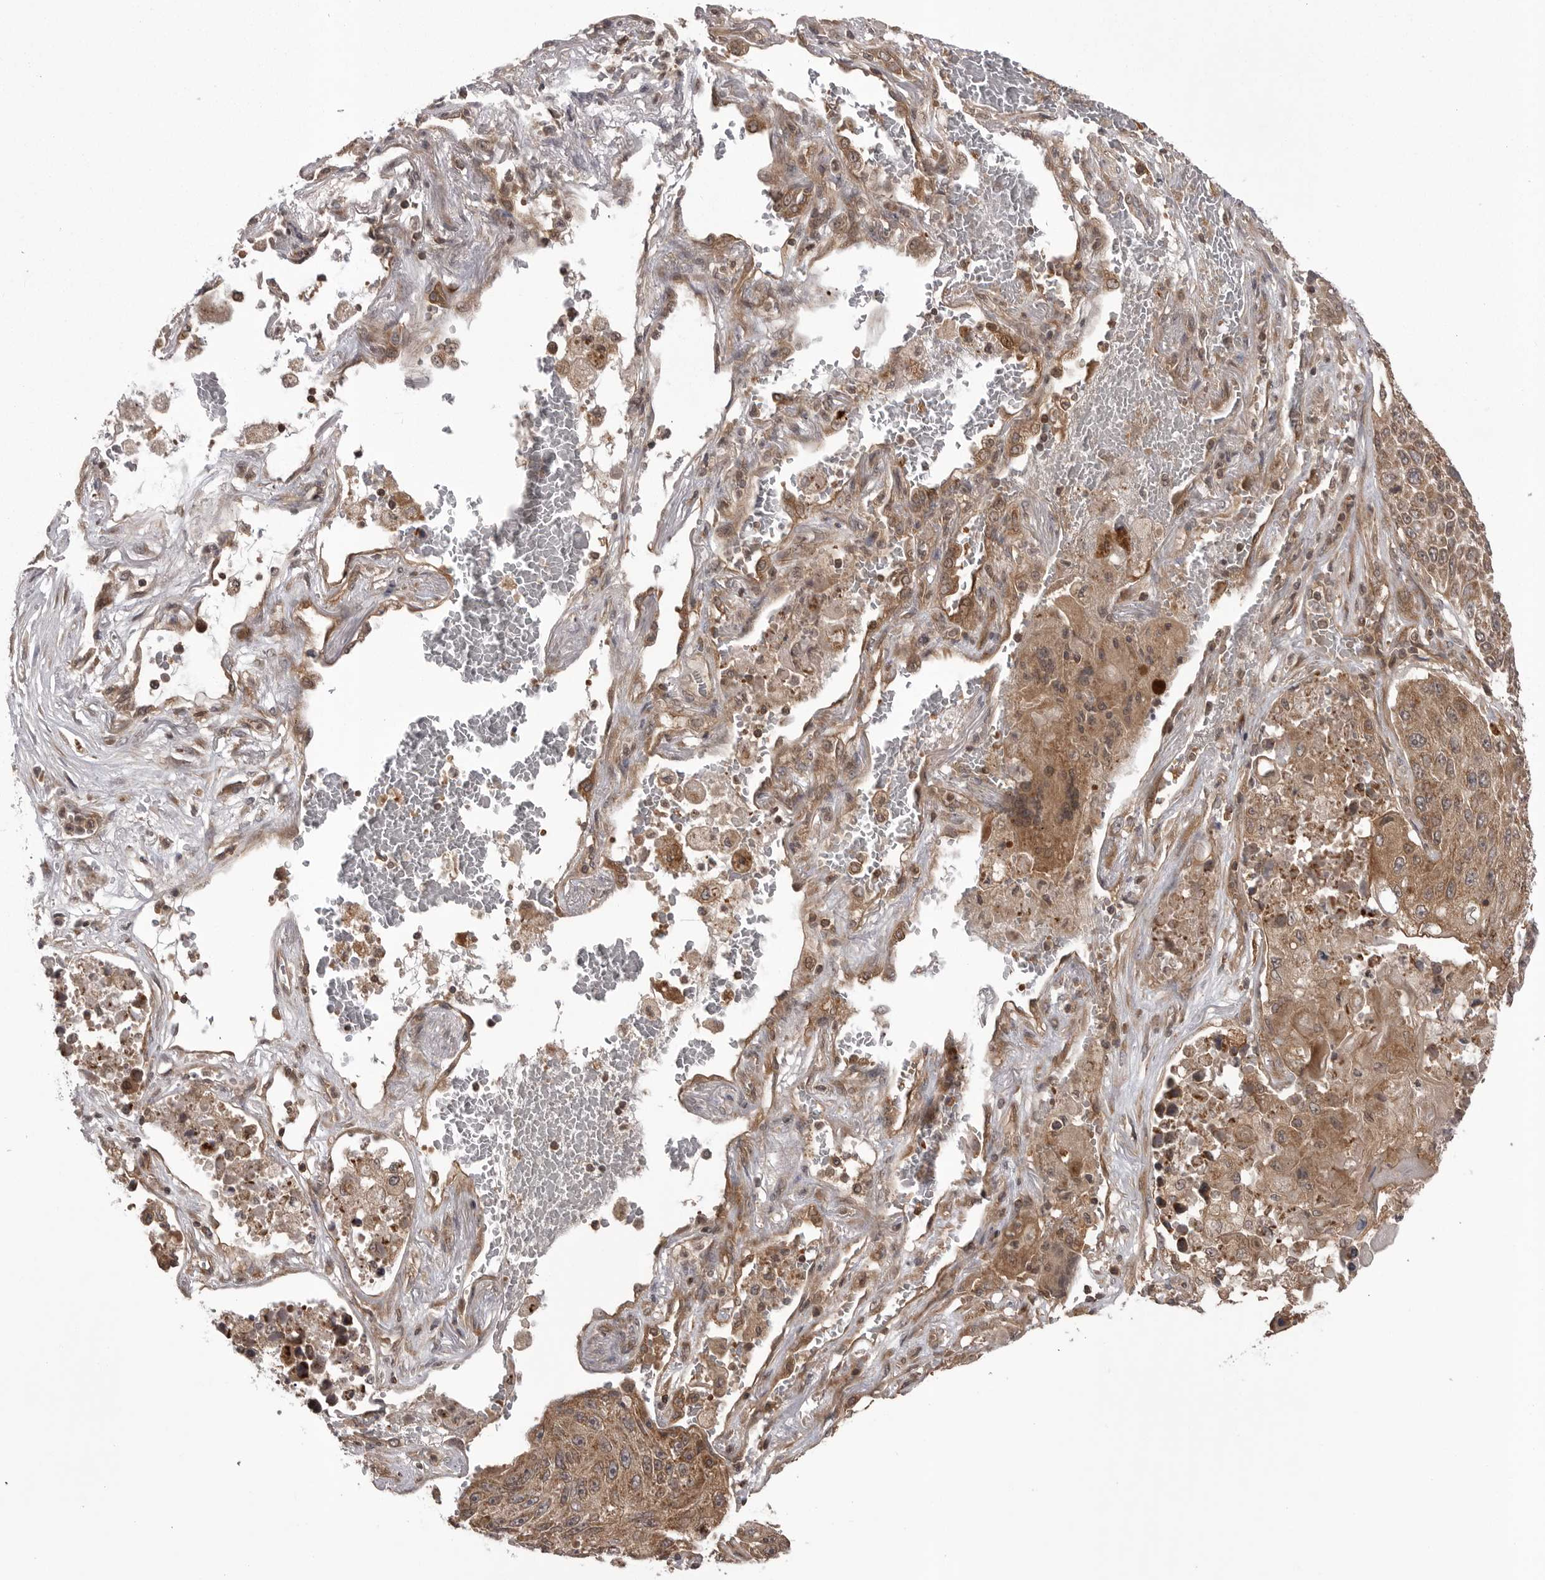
{"staining": {"intensity": "moderate", "quantity": ">75%", "location": "cytoplasmic/membranous"}, "tissue": "lung cancer", "cell_type": "Tumor cells", "image_type": "cancer", "snomed": [{"axis": "morphology", "description": "Squamous cell carcinoma, NOS"}, {"axis": "topography", "description": "Lung"}], "caption": "Lung squamous cell carcinoma stained with a protein marker exhibits moderate staining in tumor cells.", "gene": "STK24", "patient": {"sex": "male", "age": 61}}